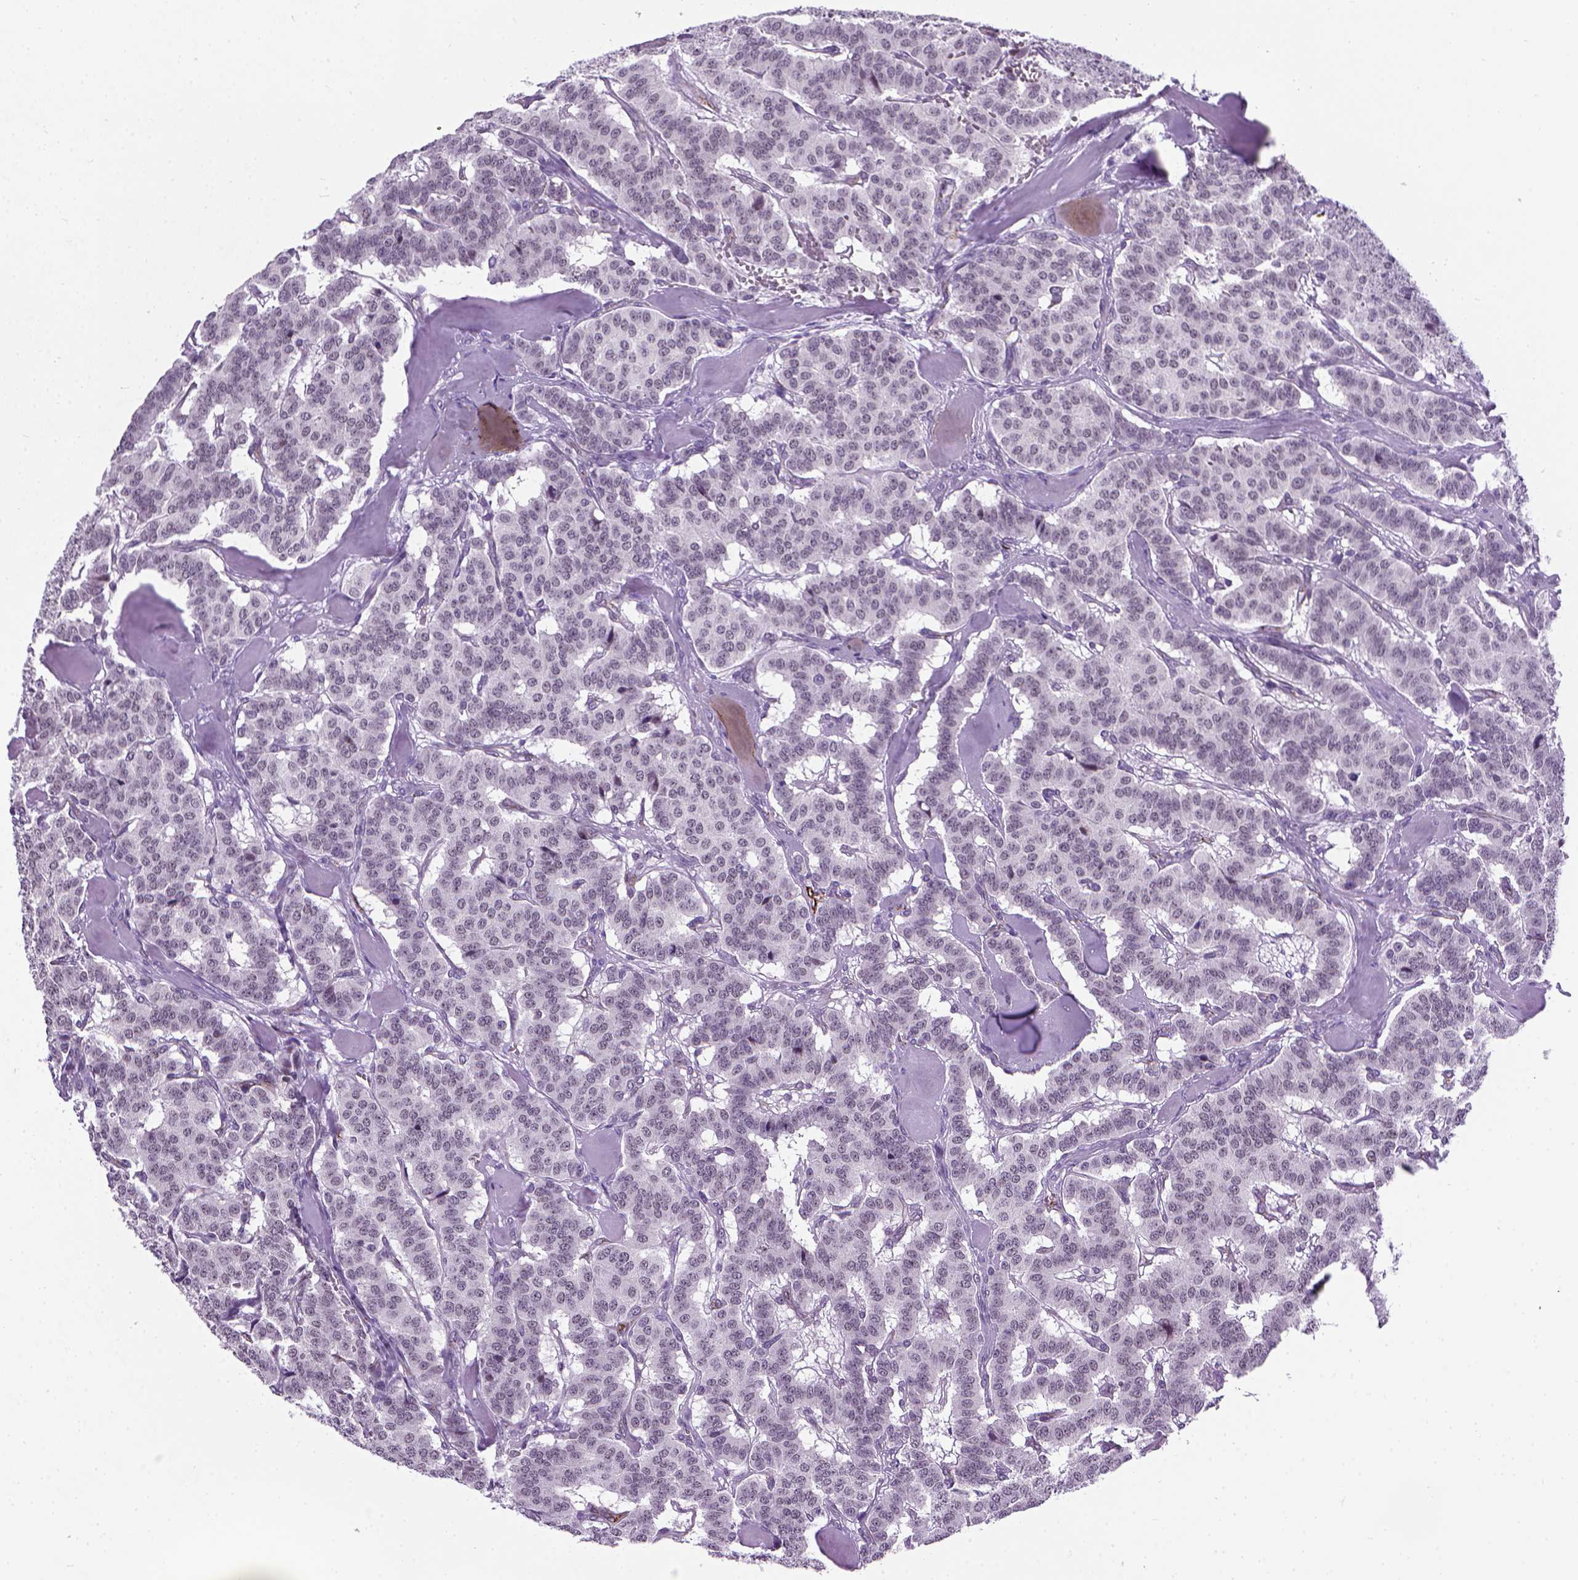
{"staining": {"intensity": "negative", "quantity": "none", "location": "none"}, "tissue": "carcinoid", "cell_type": "Tumor cells", "image_type": "cancer", "snomed": [{"axis": "morphology", "description": "Normal tissue, NOS"}, {"axis": "morphology", "description": "Carcinoid, malignant, NOS"}, {"axis": "topography", "description": "Lung"}], "caption": "Immunohistochemistry of human malignant carcinoid exhibits no staining in tumor cells. The staining is performed using DAB (3,3'-diaminobenzidine) brown chromogen with nuclei counter-stained in using hematoxylin.", "gene": "VWF", "patient": {"sex": "female", "age": 46}}